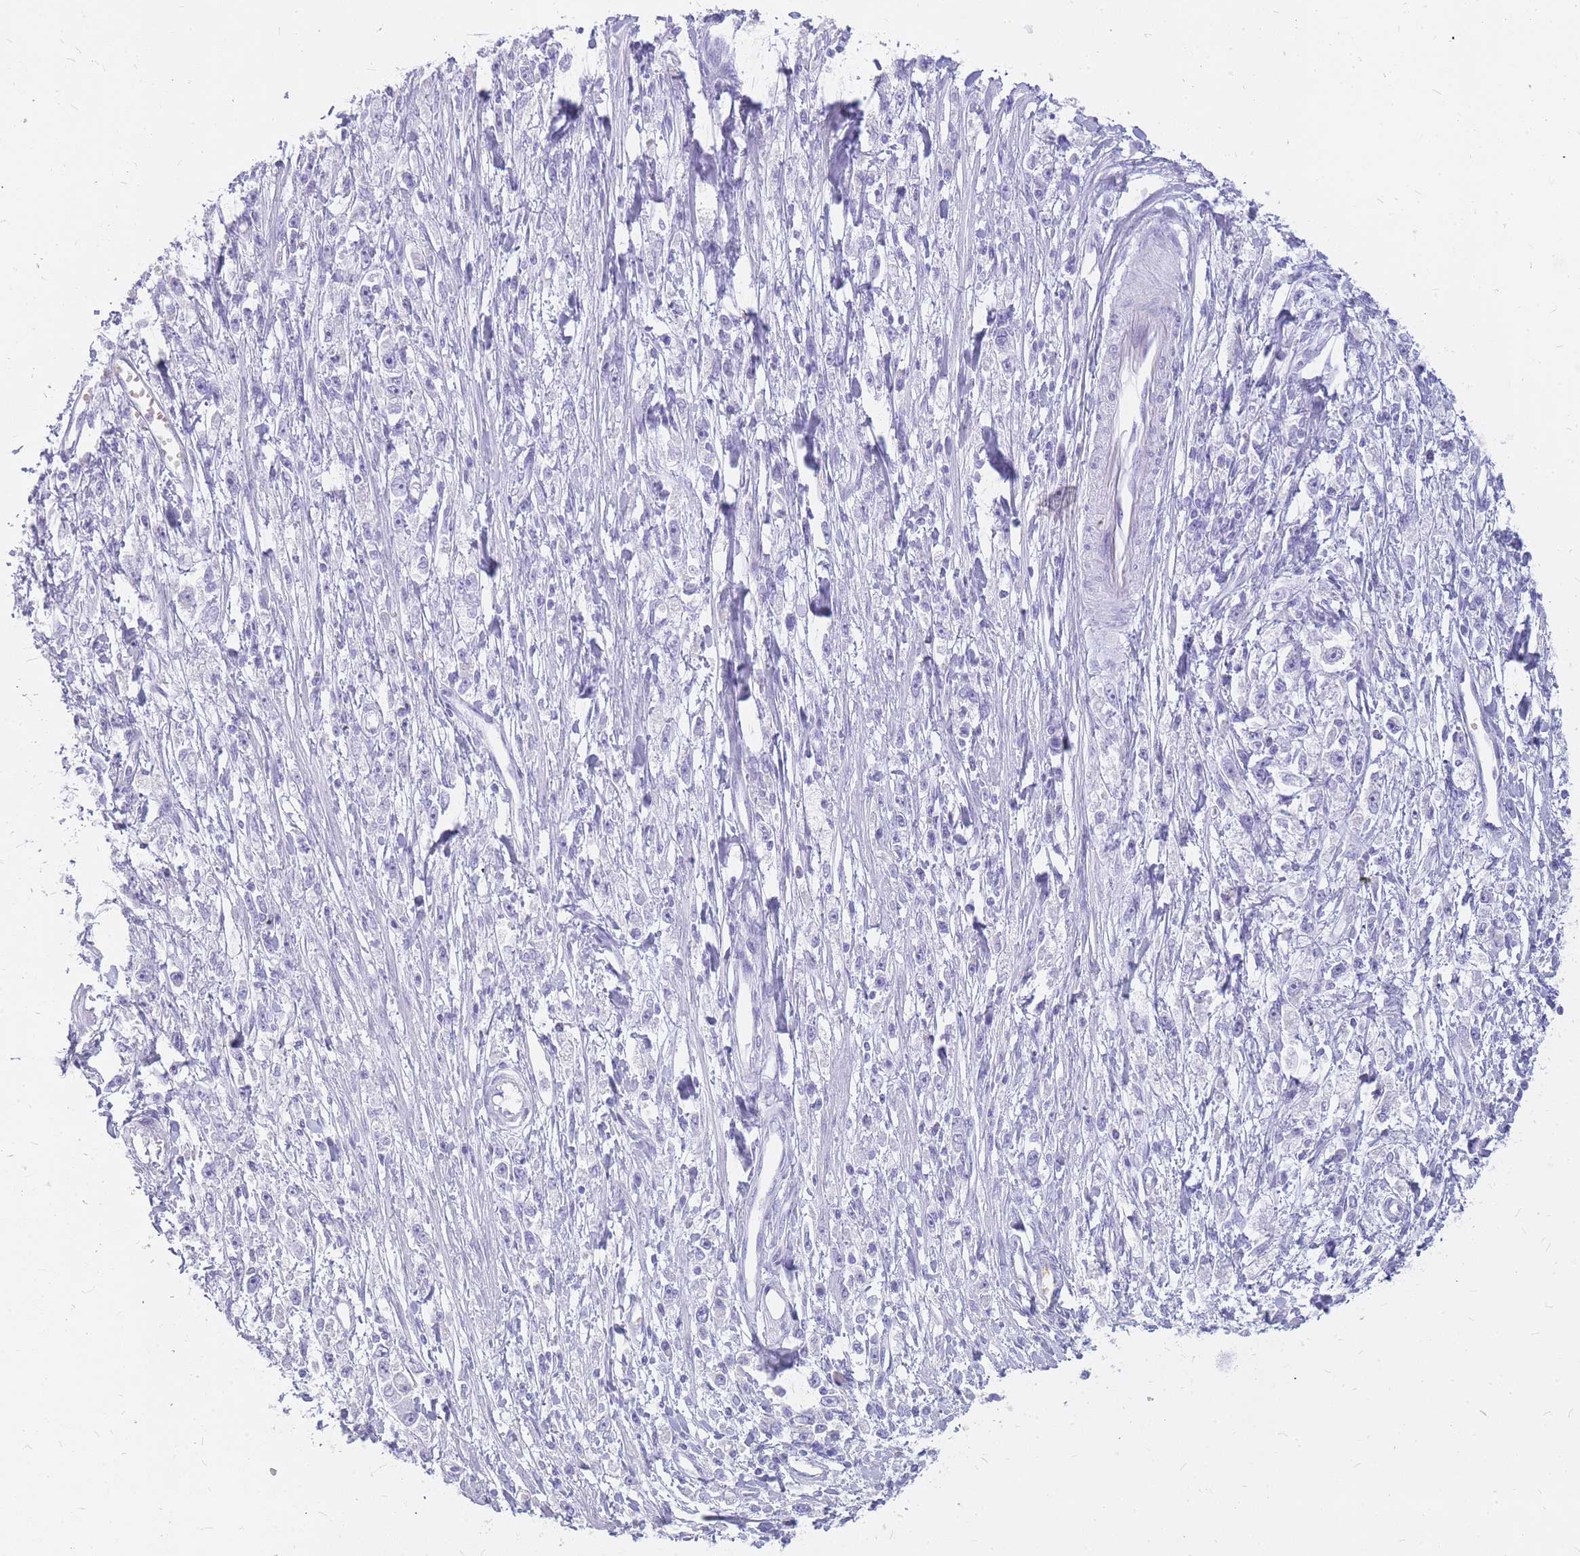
{"staining": {"intensity": "negative", "quantity": "none", "location": "none"}, "tissue": "stomach cancer", "cell_type": "Tumor cells", "image_type": "cancer", "snomed": [{"axis": "morphology", "description": "Adenocarcinoma, NOS"}, {"axis": "topography", "description": "Stomach"}], "caption": "Immunohistochemistry micrograph of stomach adenocarcinoma stained for a protein (brown), which exhibits no expression in tumor cells. (Stains: DAB (3,3'-diaminobenzidine) IHC with hematoxylin counter stain, Microscopy: brightfield microscopy at high magnification).", "gene": "INS", "patient": {"sex": "female", "age": 59}}